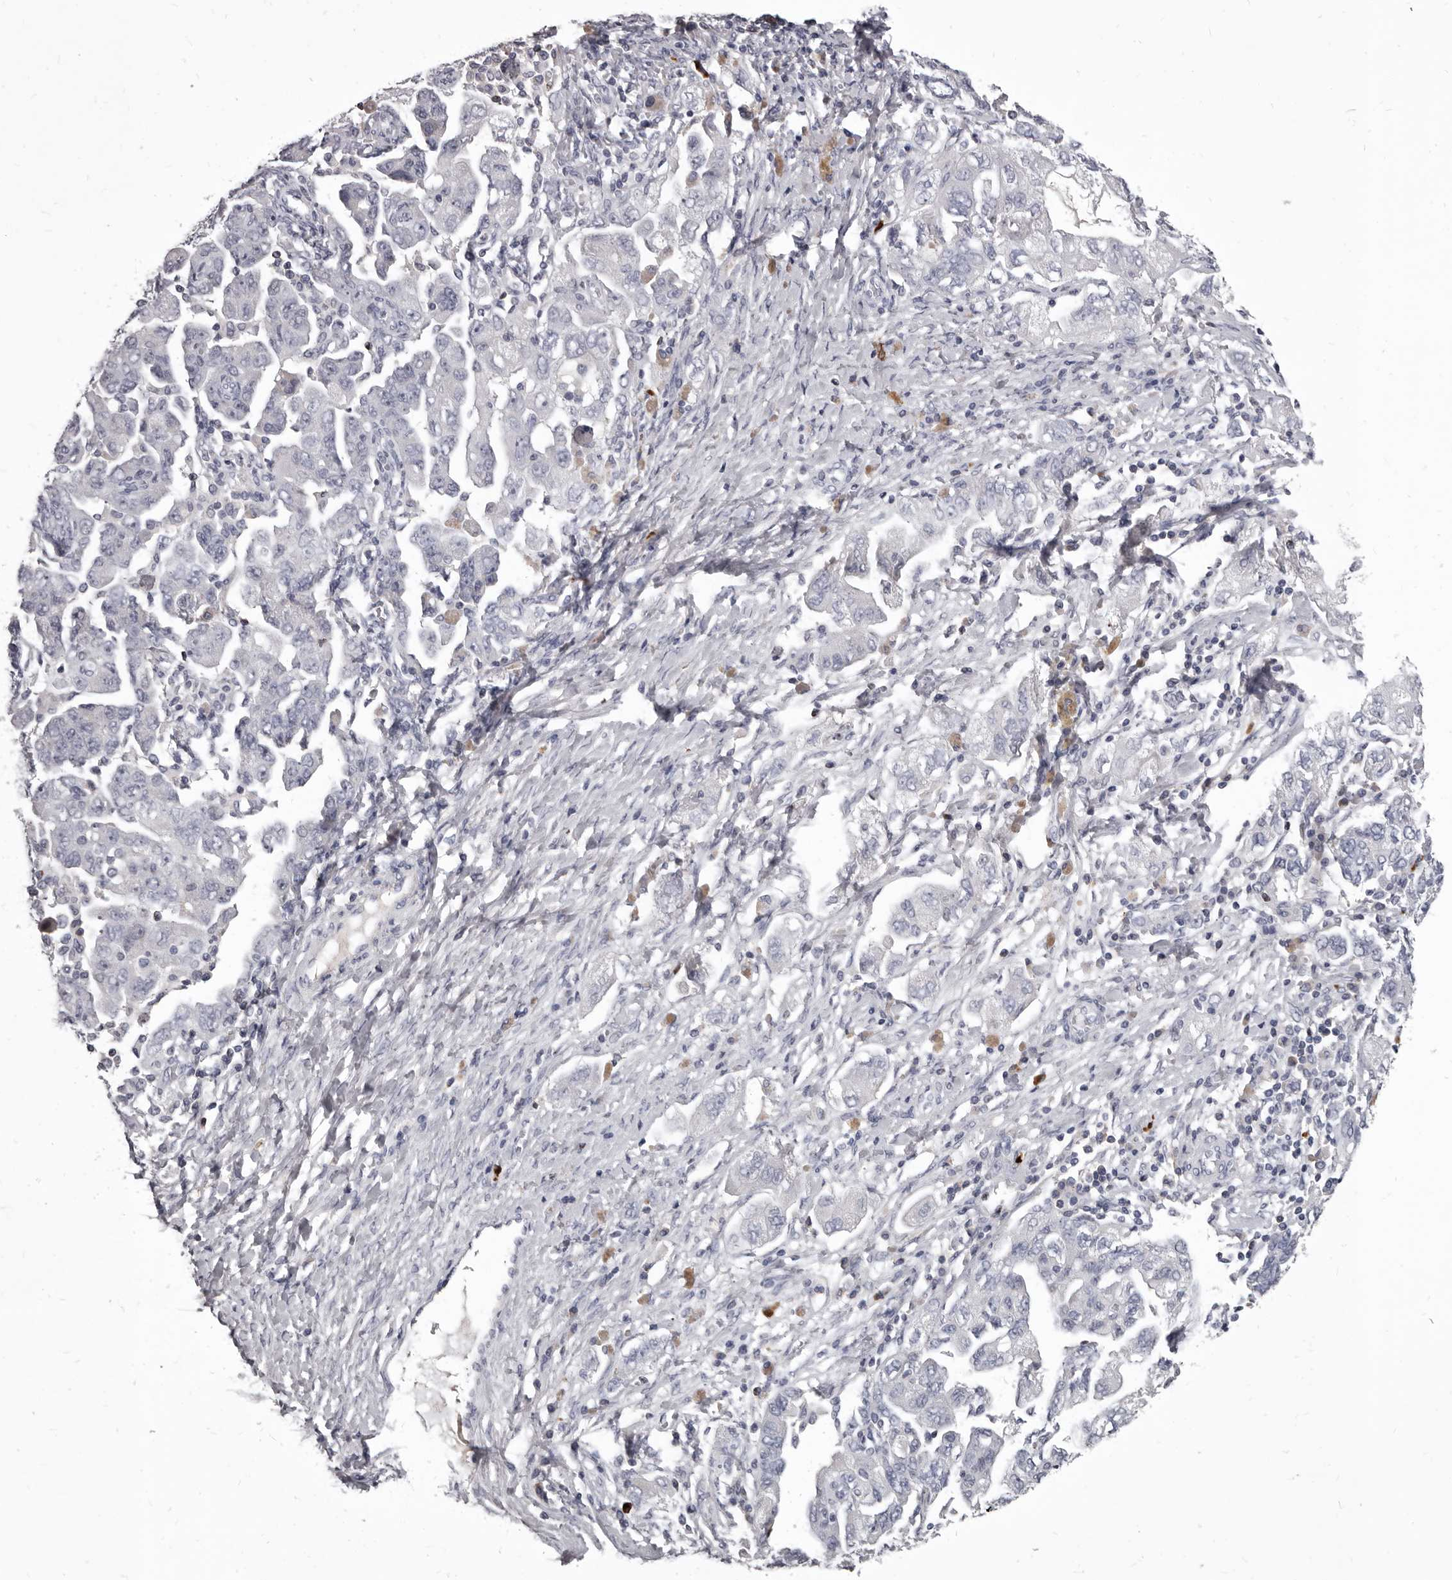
{"staining": {"intensity": "negative", "quantity": "none", "location": "none"}, "tissue": "ovarian cancer", "cell_type": "Tumor cells", "image_type": "cancer", "snomed": [{"axis": "morphology", "description": "Carcinoma, NOS"}, {"axis": "morphology", "description": "Cystadenocarcinoma, serous, NOS"}, {"axis": "topography", "description": "Ovary"}], "caption": "Tumor cells show no significant expression in serous cystadenocarcinoma (ovarian). (DAB (3,3'-diaminobenzidine) immunohistochemistry visualized using brightfield microscopy, high magnification).", "gene": "GZMH", "patient": {"sex": "female", "age": 69}}